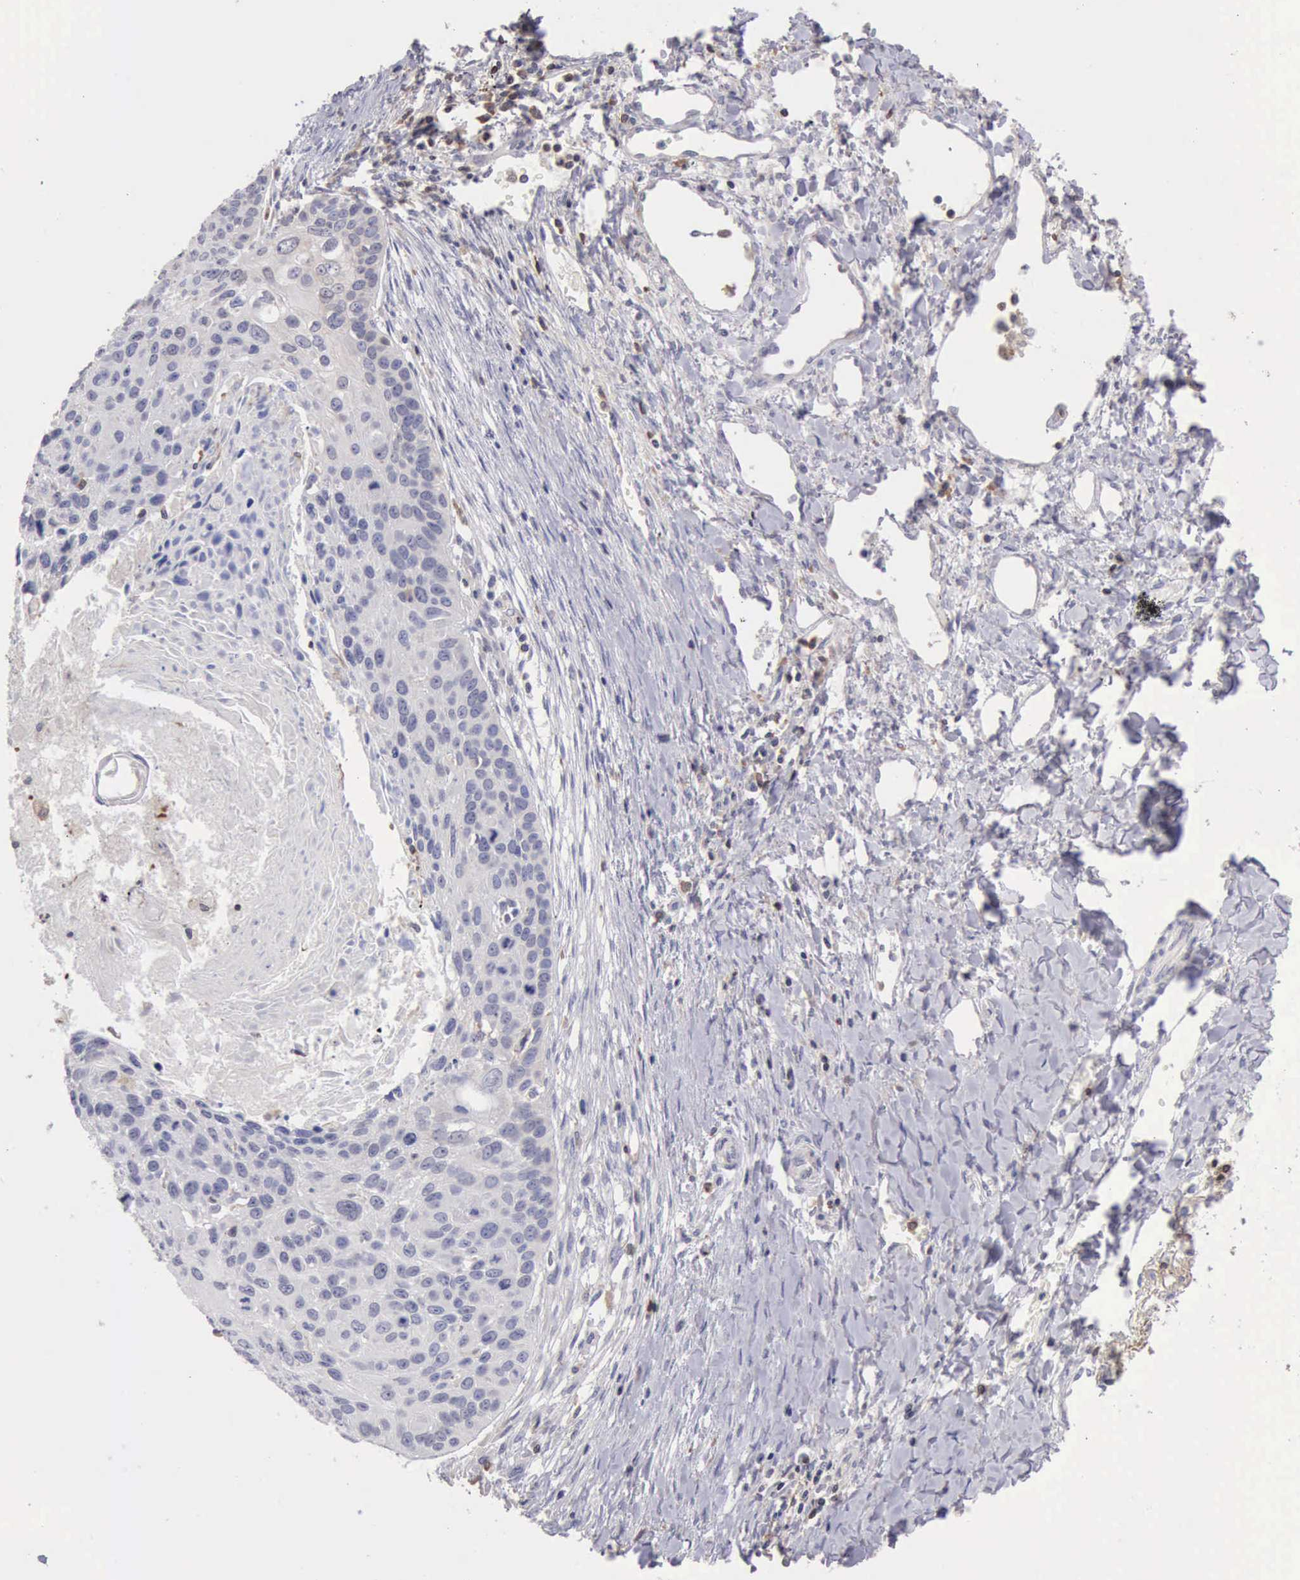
{"staining": {"intensity": "weak", "quantity": ">75%", "location": "cytoplasmic/membranous"}, "tissue": "lung cancer", "cell_type": "Tumor cells", "image_type": "cancer", "snomed": [{"axis": "morphology", "description": "Squamous cell carcinoma, NOS"}, {"axis": "topography", "description": "Lung"}], "caption": "High-power microscopy captured an IHC image of lung cancer (squamous cell carcinoma), revealing weak cytoplasmic/membranous expression in approximately >75% of tumor cells.", "gene": "SASH3", "patient": {"sex": "male", "age": 71}}